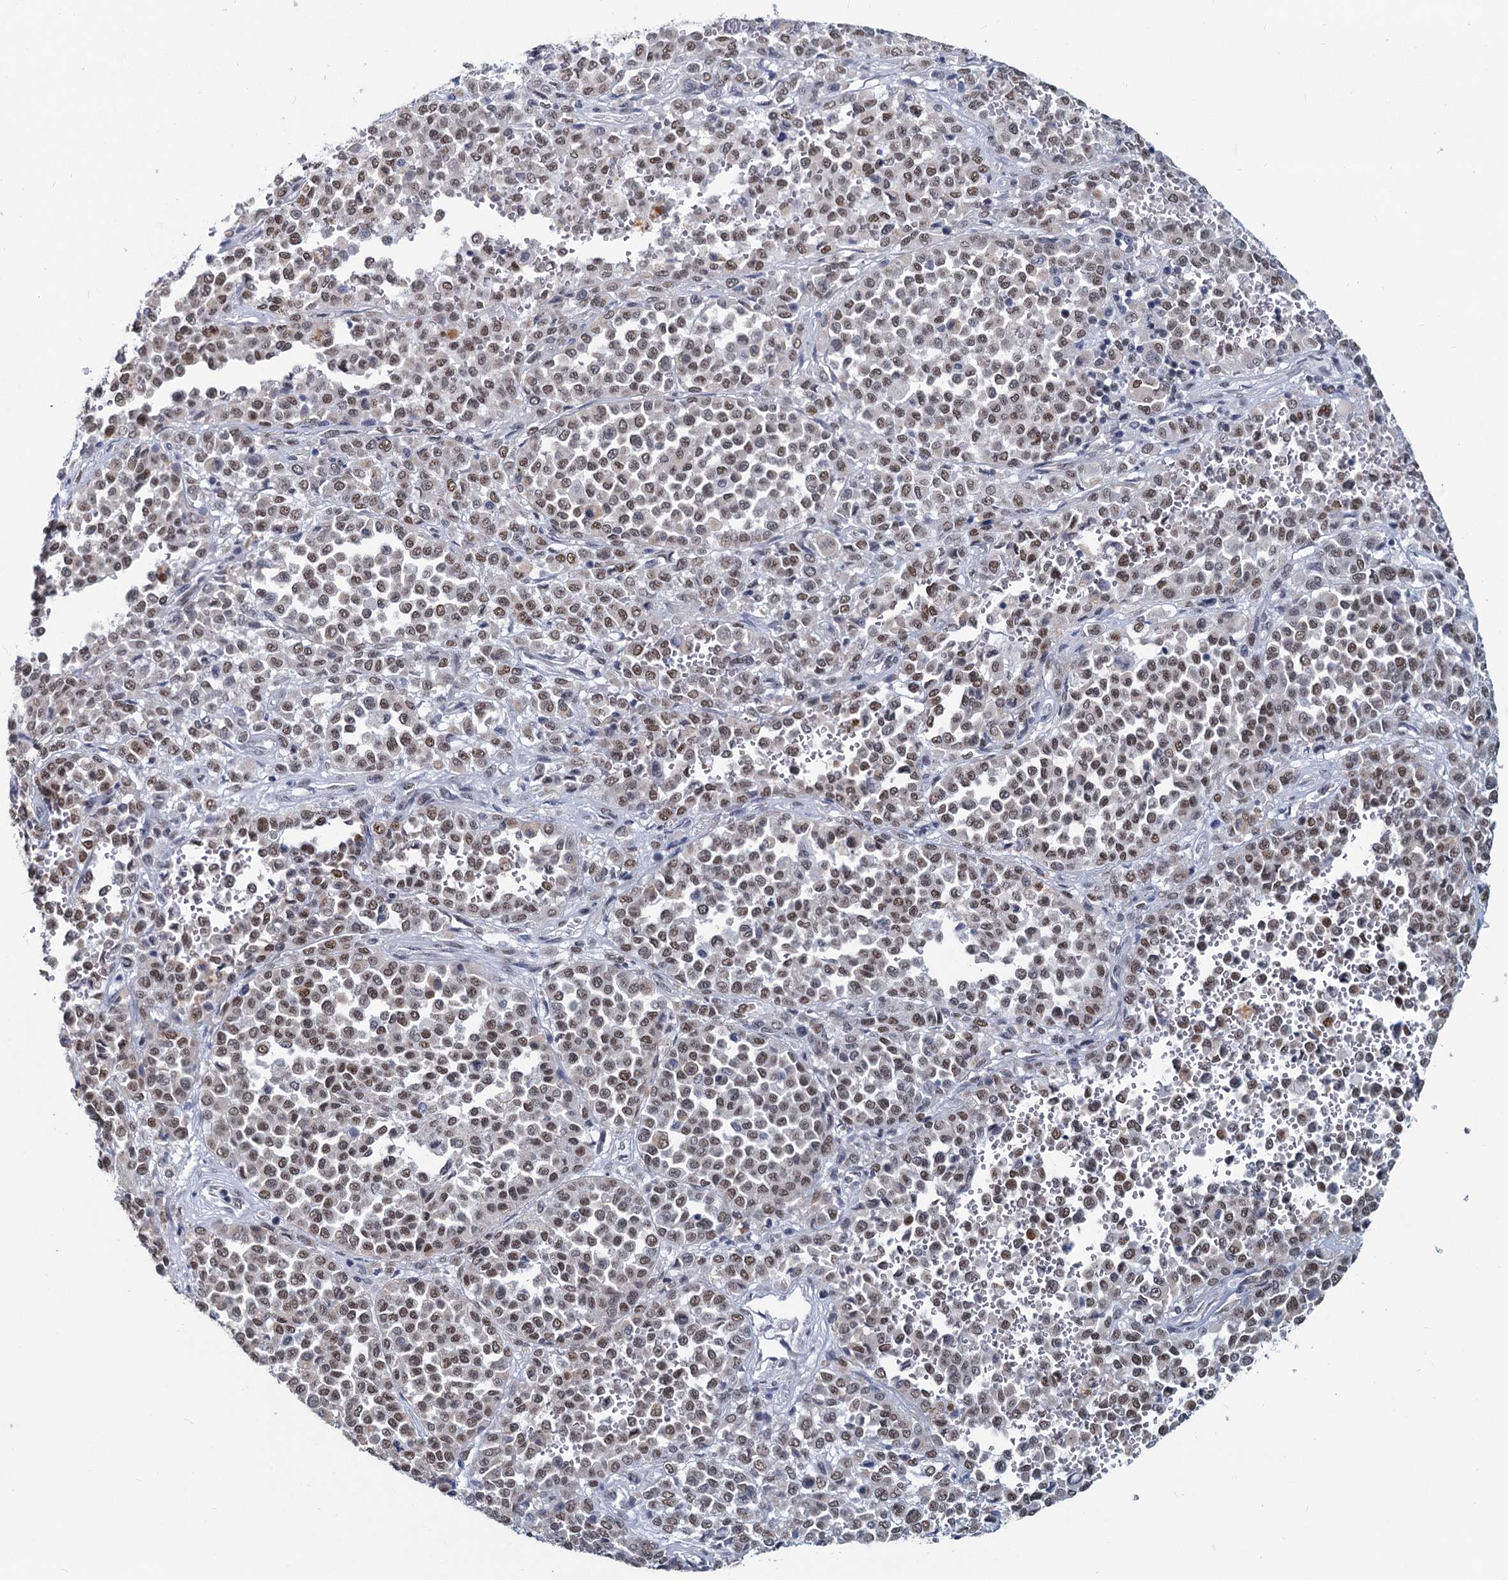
{"staining": {"intensity": "weak", "quantity": ">75%", "location": "nuclear"}, "tissue": "melanoma", "cell_type": "Tumor cells", "image_type": "cancer", "snomed": [{"axis": "morphology", "description": "Malignant melanoma, Metastatic site"}, {"axis": "topography", "description": "Pancreas"}], "caption": "Immunohistochemical staining of malignant melanoma (metastatic site) shows low levels of weak nuclear positivity in about >75% of tumor cells.", "gene": "METTL14", "patient": {"sex": "female", "age": 30}}